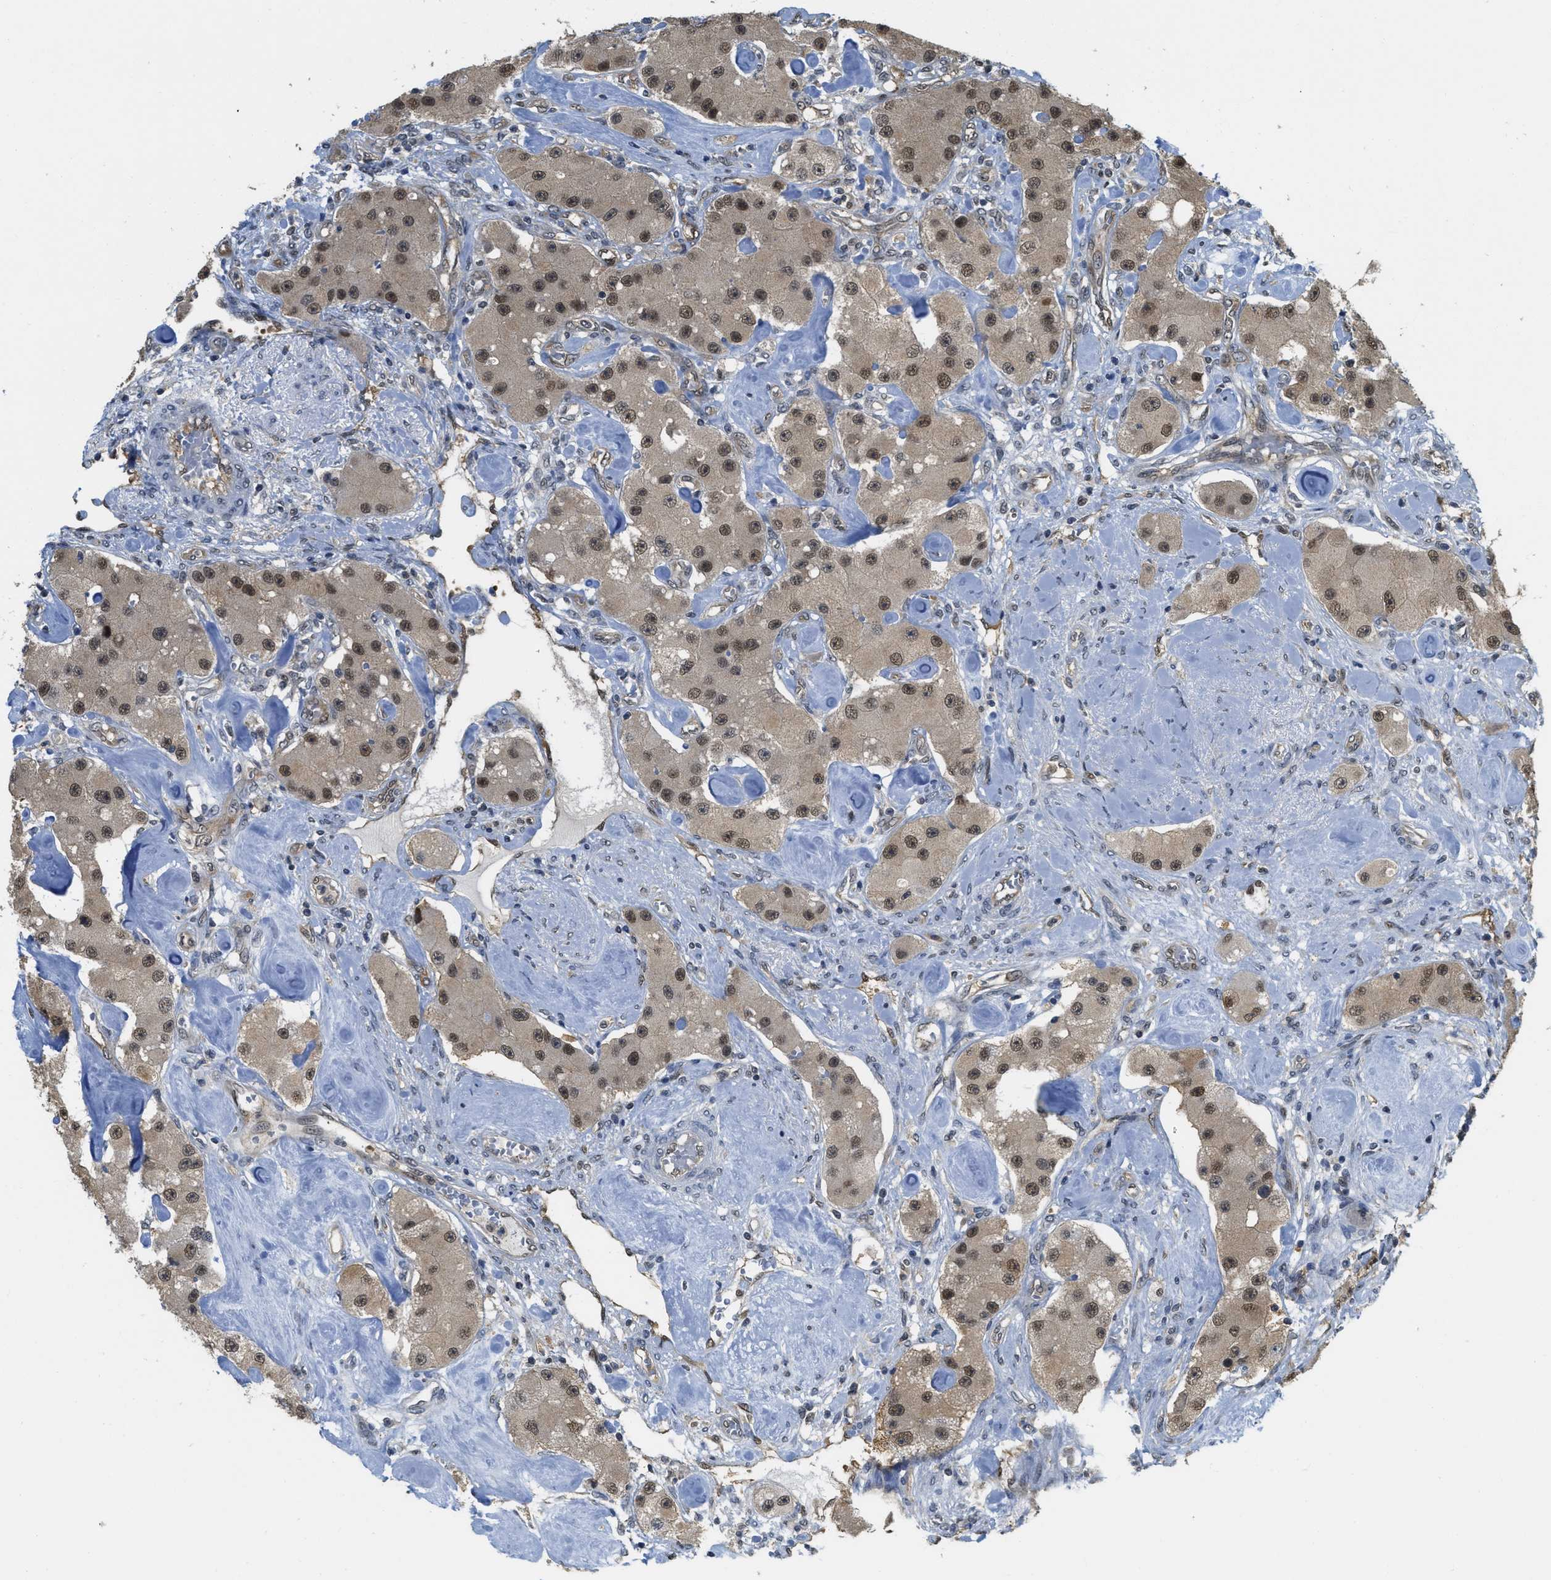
{"staining": {"intensity": "moderate", "quantity": ">75%", "location": "nuclear"}, "tissue": "carcinoid", "cell_type": "Tumor cells", "image_type": "cancer", "snomed": [{"axis": "morphology", "description": "Carcinoid, malignant, NOS"}, {"axis": "topography", "description": "Pancreas"}], "caption": "Tumor cells show medium levels of moderate nuclear positivity in approximately >75% of cells in human carcinoid.", "gene": "PSMC5", "patient": {"sex": "male", "age": 41}}